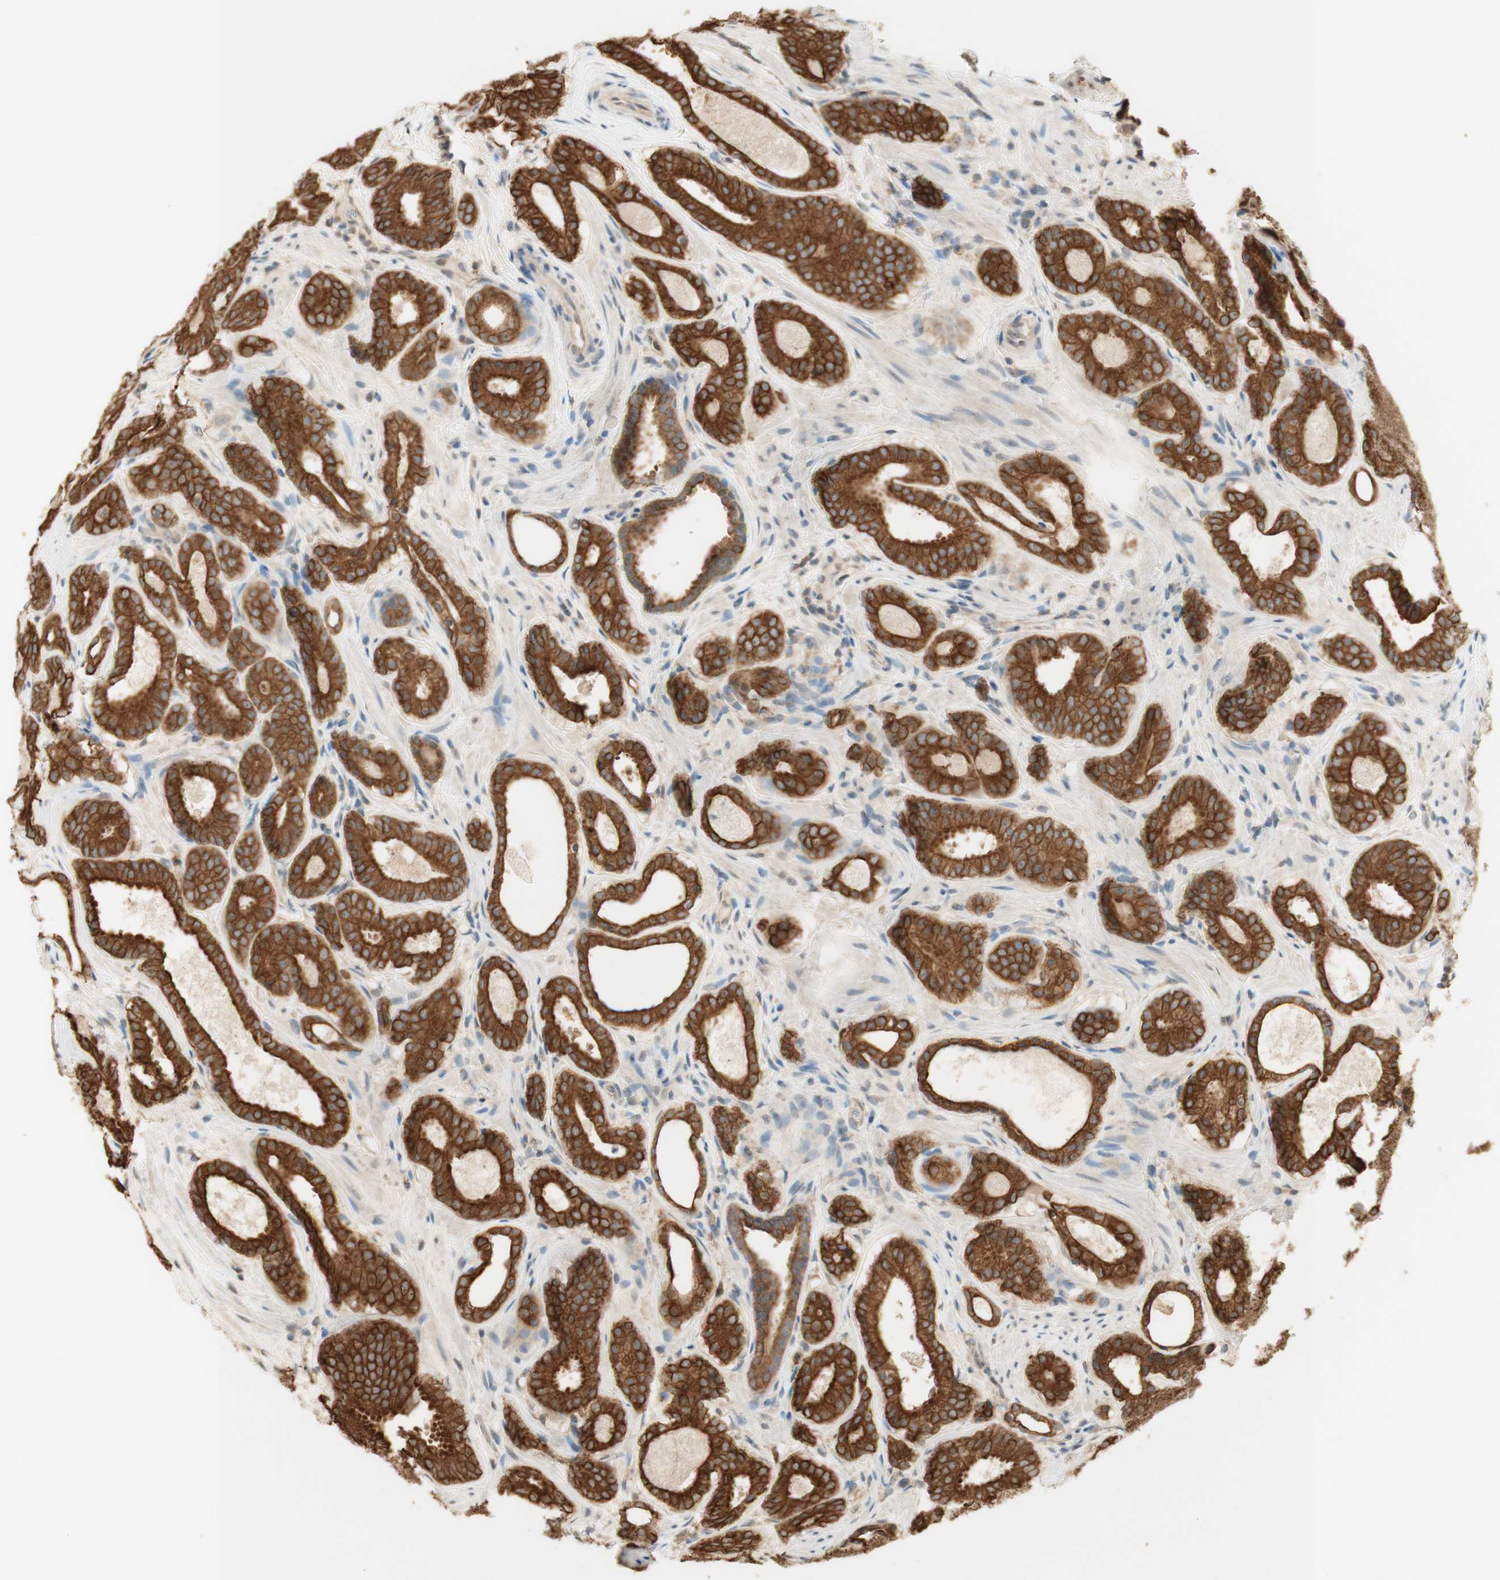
{"staining": {"intensity": "strong", "quantity": ">75%", "location": "cytoplasmic/membranous"}, "tissue": "prostate cancer", "cell_type": "Tumor cells", "image_type": "cancer", "snomed": [{"axis": "morphology", "description": "Adenocarcinoma, Low grade"}, {"axis": "topography", "description": "Prostate"}], "caption": "Prostate cancer (low-grade adenocarcinoma) was stained to show a protein in brown. There is high levels of strong cytoplasmic/membranous expression in approximately >75% of tumor cells.", "gene": "SPINT2", "patient": {"sex": "male", "age": 69}}